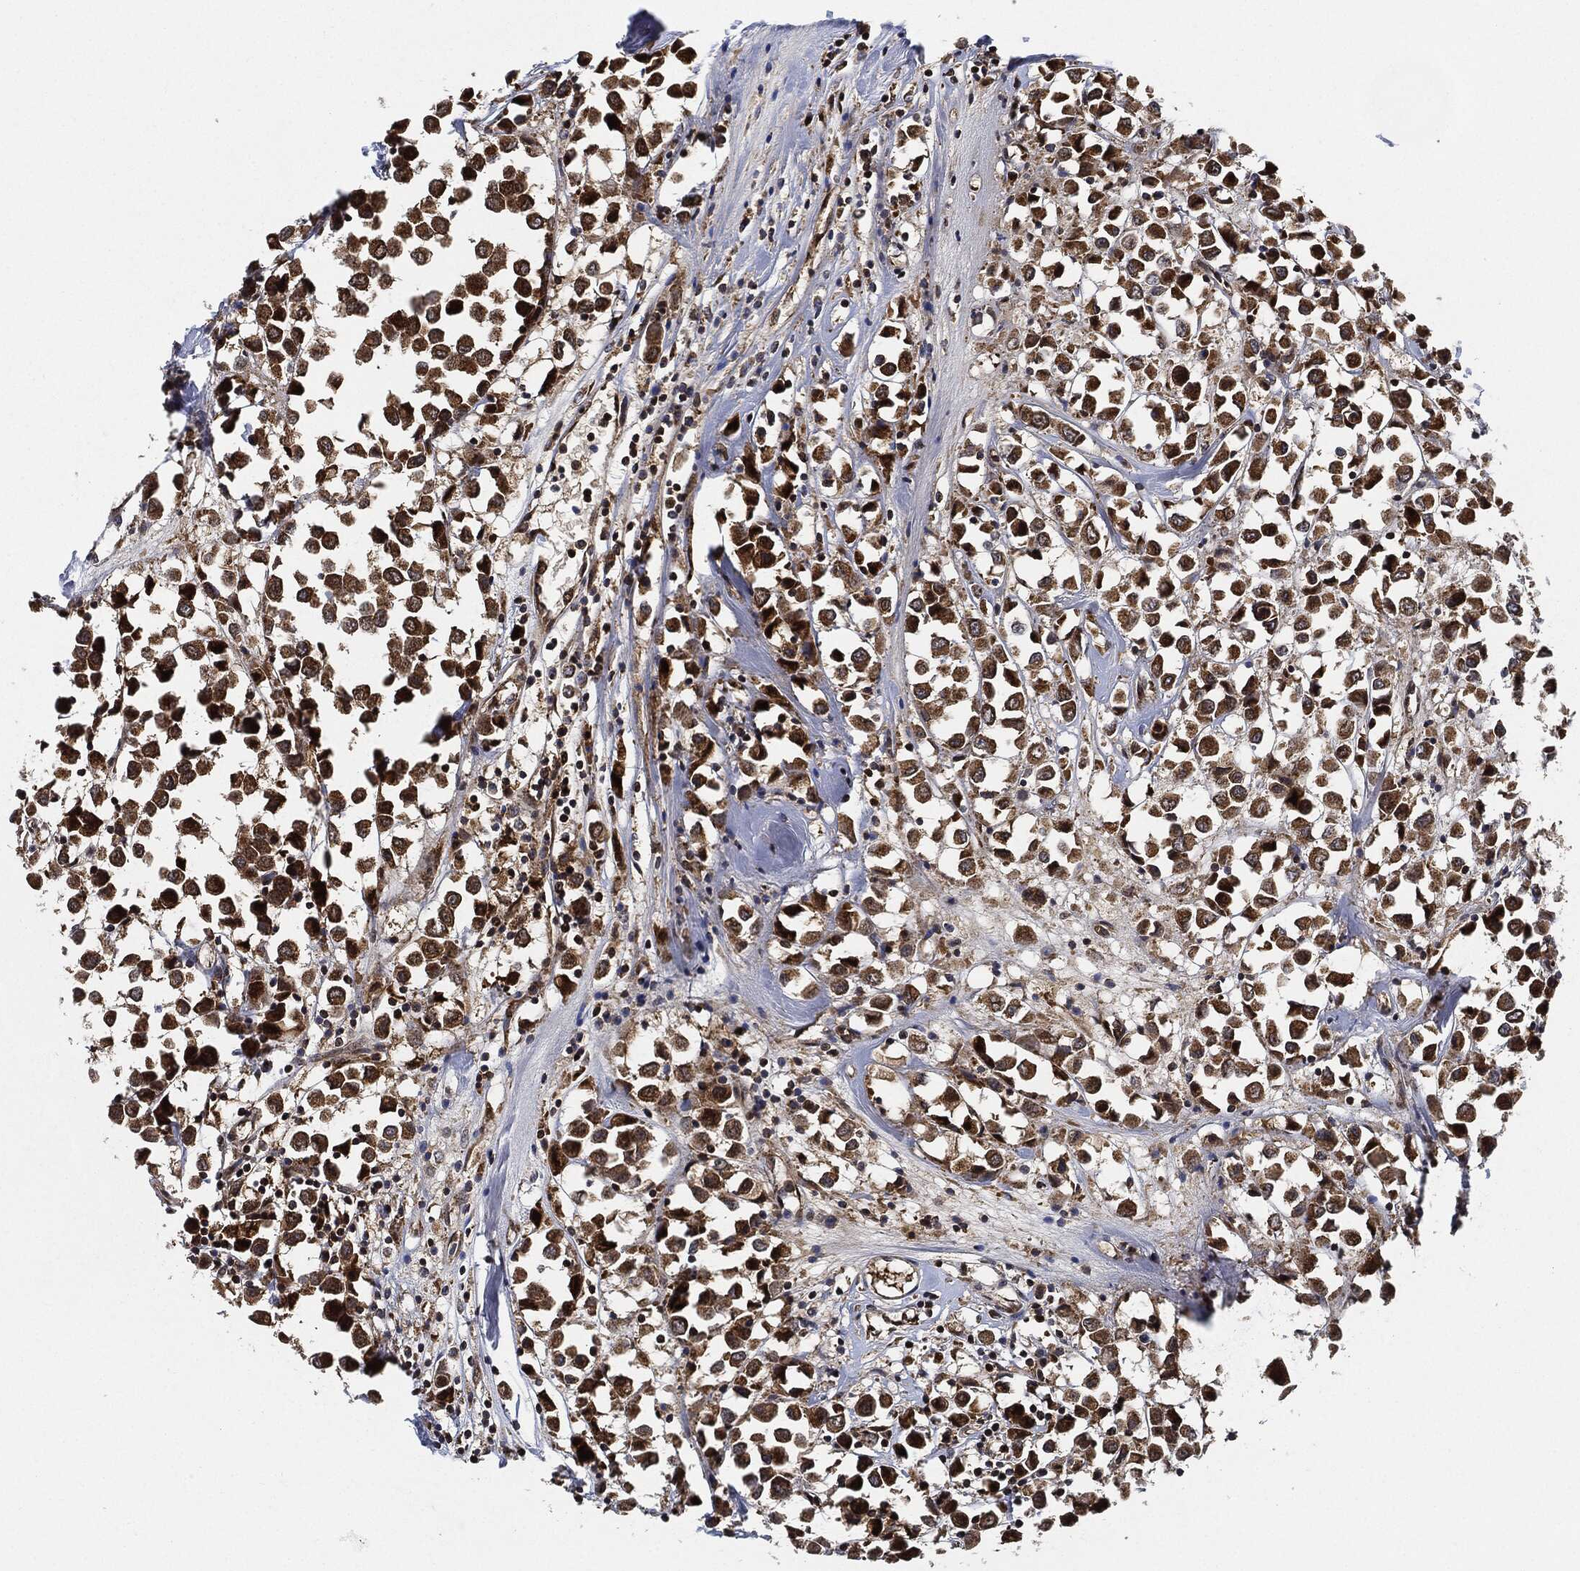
{"staining": {"intensity": "strong", "quantity": ">75%", "location": "cytoplasmic/membranous"}, "tissue": "breast cancer", "cell_type": "Tumor cells", "image_type": "cancer", "snomed": [{"axis": "morphology", "description": "Duct carcinoma"}, {"axis": "topography", "description": "Breast"}], "caption": "Tumor cells exhibit high levels of strong cytoplasmic/membranous staining in about >75% of cells in breast cancer. The staining was performed using DAB to visualize the protein expression in brown, while the nuclei were stained in blue with hematoxylin (Magnification: 20x).", "gene": "RNASEL", "patient": {"sex": "female", "age": 61}}